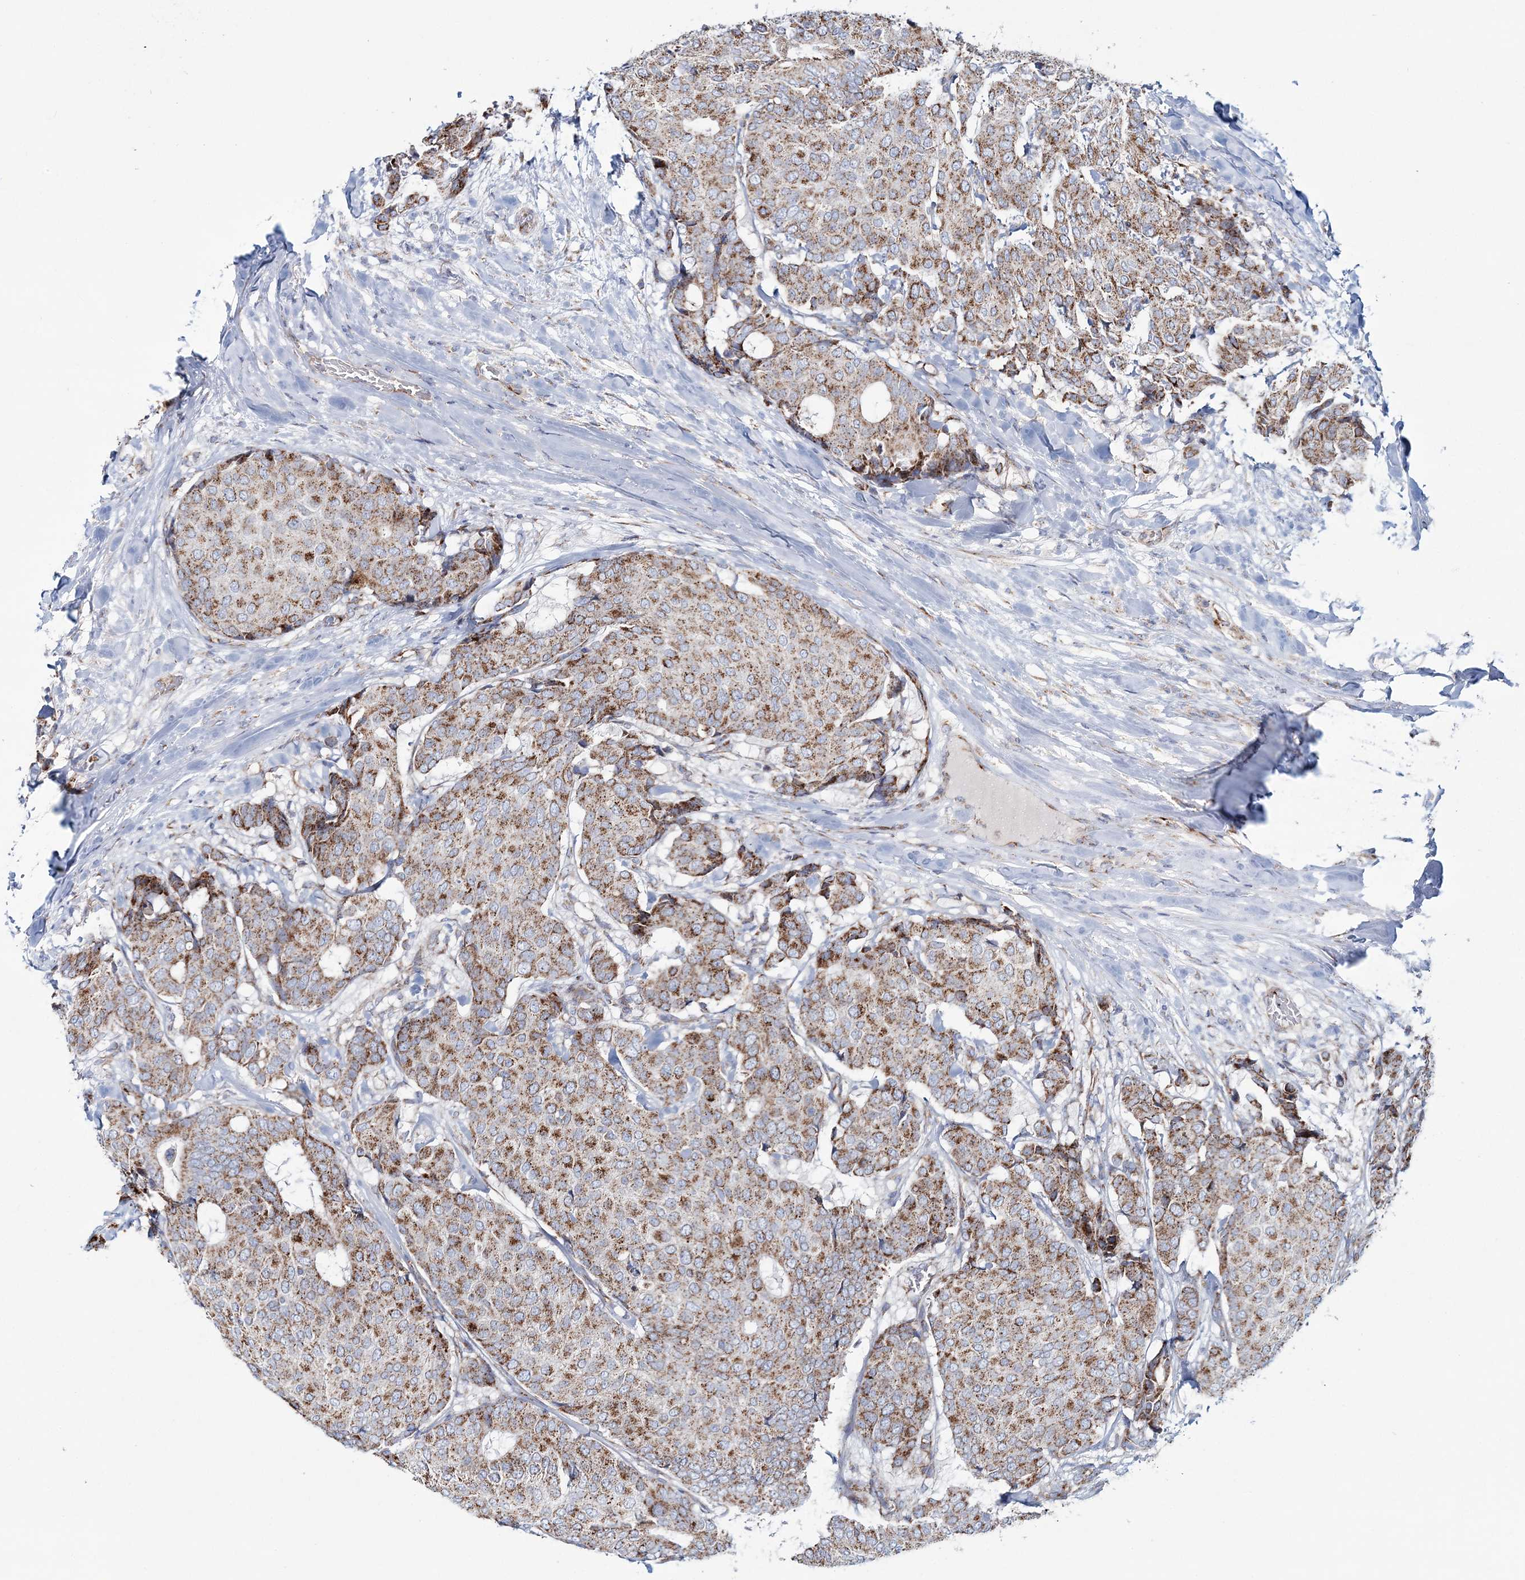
{"staining": {"intensity": "moderate", "quantity": ">75%", "location": "cytoplasmic/membranous"}, "tissue": "breast cancer", "cell_type": "Tumor cells", "image_type": "cancer", "snomed": [{"axis": "morphology", "description": "Duct carcinoma"}, {"axis": "topography", "description": "Breast"}], "caption": "An immunohistochemistry histopathology image of tumor tissue is shown. Protein staining in brown labels moderate cytoplasmic/membranous positivity in infiltrating ductal carcinoma (breast) within tumor cells.", "gene": "ARHGAP6", "patient": {"sex": "female", "age": 75}}